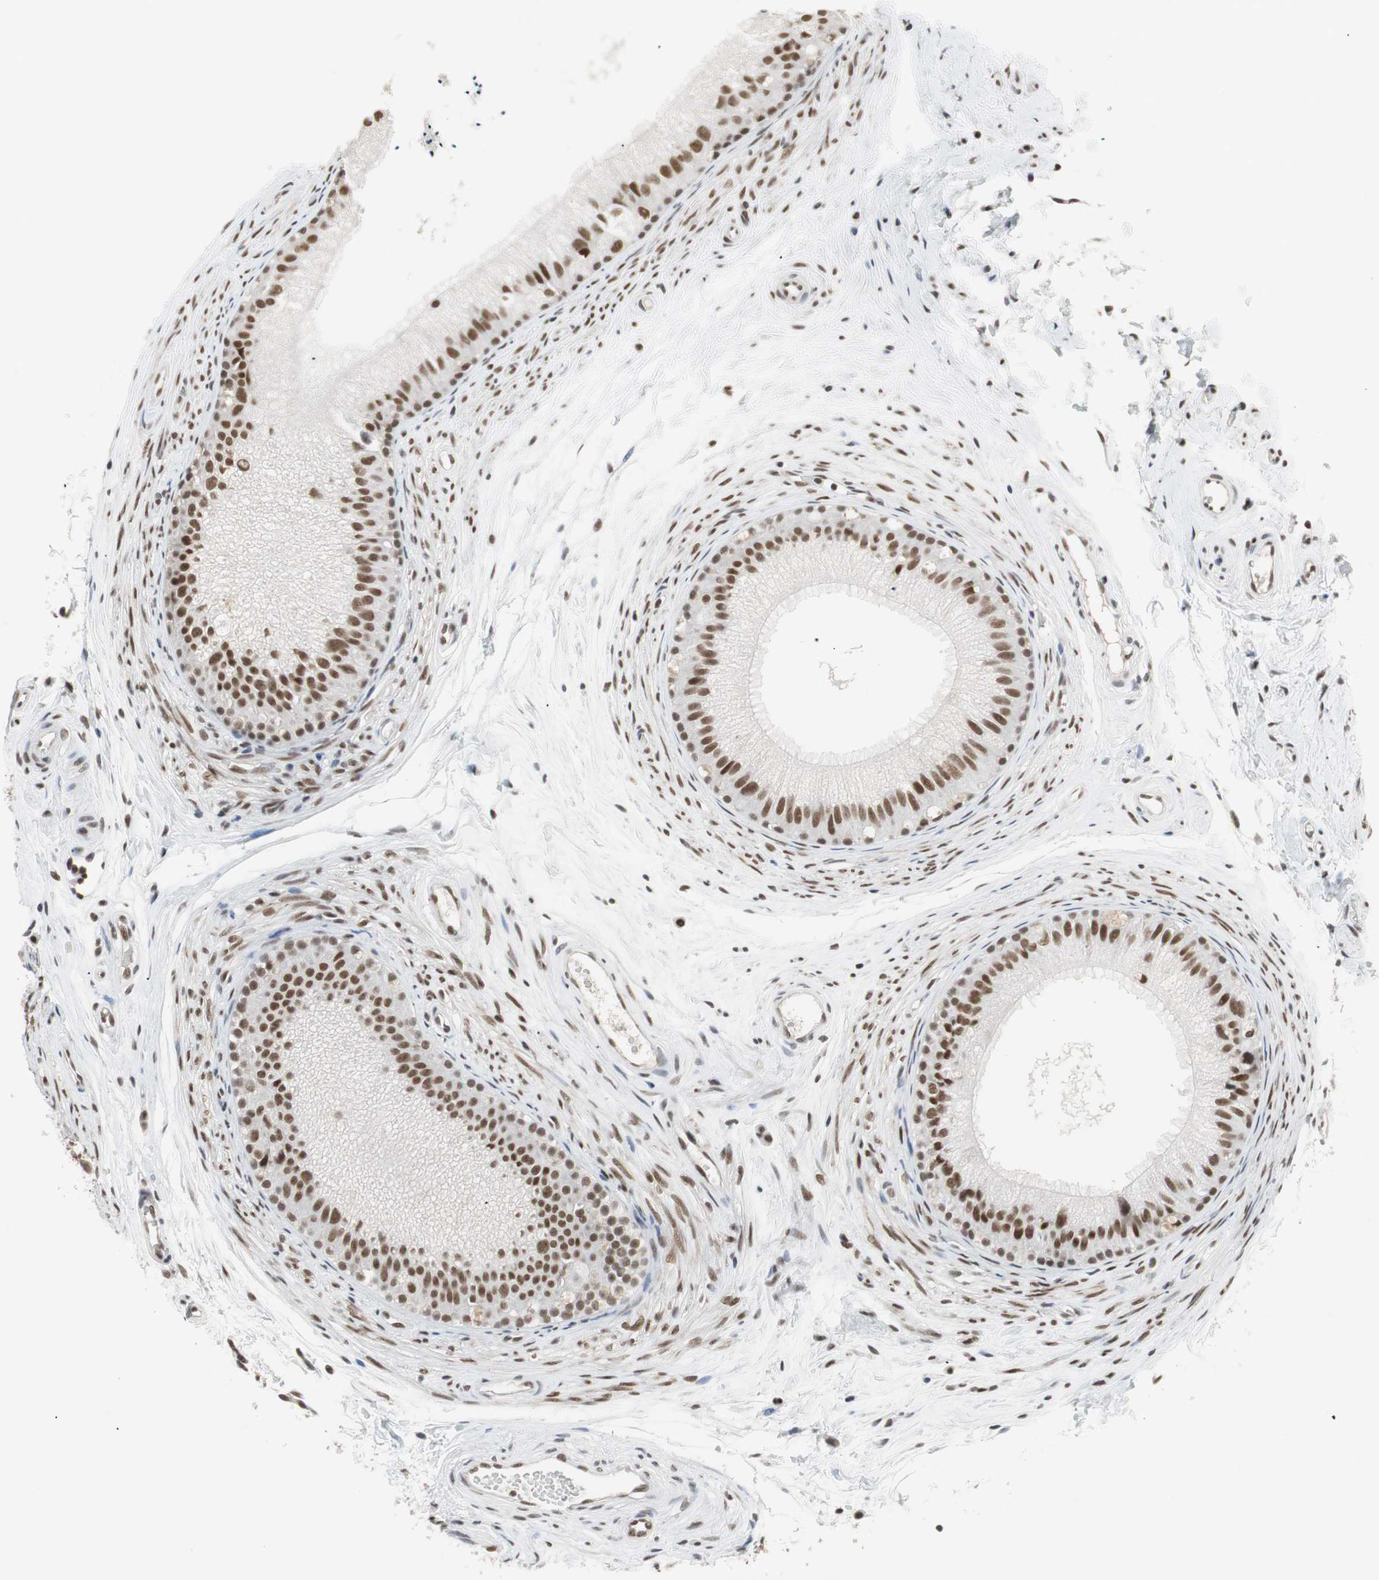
{"staining": {"intensity": "strong", "quantity": ">75%", "location": "nuclear"}, "tissue": "epididymis", "cell_type": "Glandular cells", "image_type": "normal", "snomed": [{"axis": "morphology", "description": "Normal tissue, NOS"}, {"axis": "topography", "description": "Epididymis"}], "caption": "Immunohistochemistry histopathology image of normal epididymis: human epididymis stained using immunohistochemistry (IHC) reveals high levels of strong protein expression localized specifically in the nuclear of glandular cells, appearing as a nuclear brown color.", "gene": "RTF1", "patient": {"sex": "male", "age": 56}}